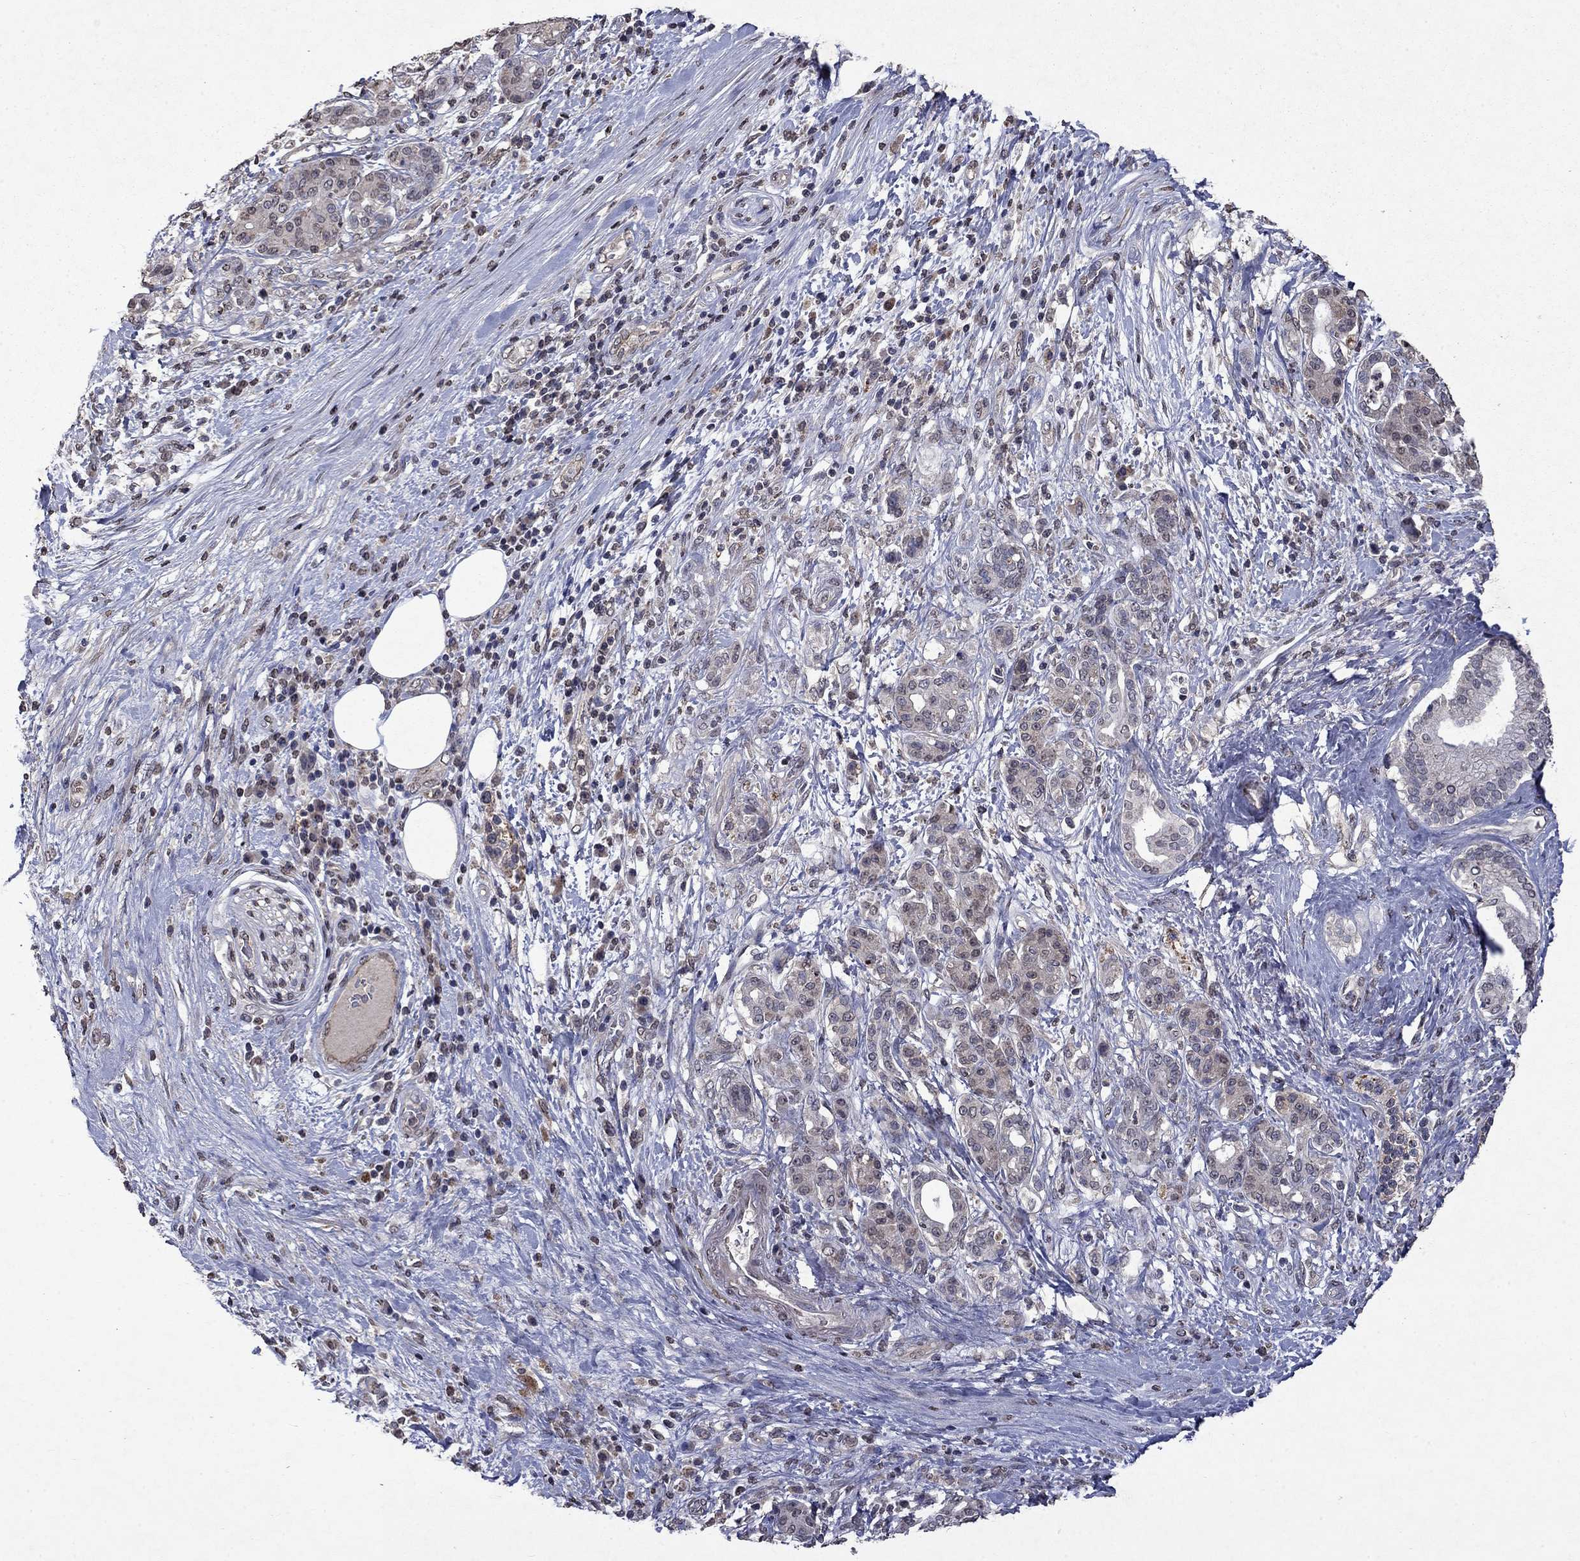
{"staining": {"intensity": "weak", "quantity": "<25%", "location": "cytoplasmic/membranous,nuclear"}, "tissue": "pancreatic cancer", "cell_type": "Tumor cells", "image_type": "cancer", "snomed": [{"axis": "morphology", "description": "Adenocarcinoma, NOS"}, {"axis": "topography", "description": "Pancreas"}], "caption": "Photomicrograph shows no protein positivity in tumor cells of pancreatic cancer tissue.", "gene": "TTC38", "patient": {"sex": "female", "age": 73}}